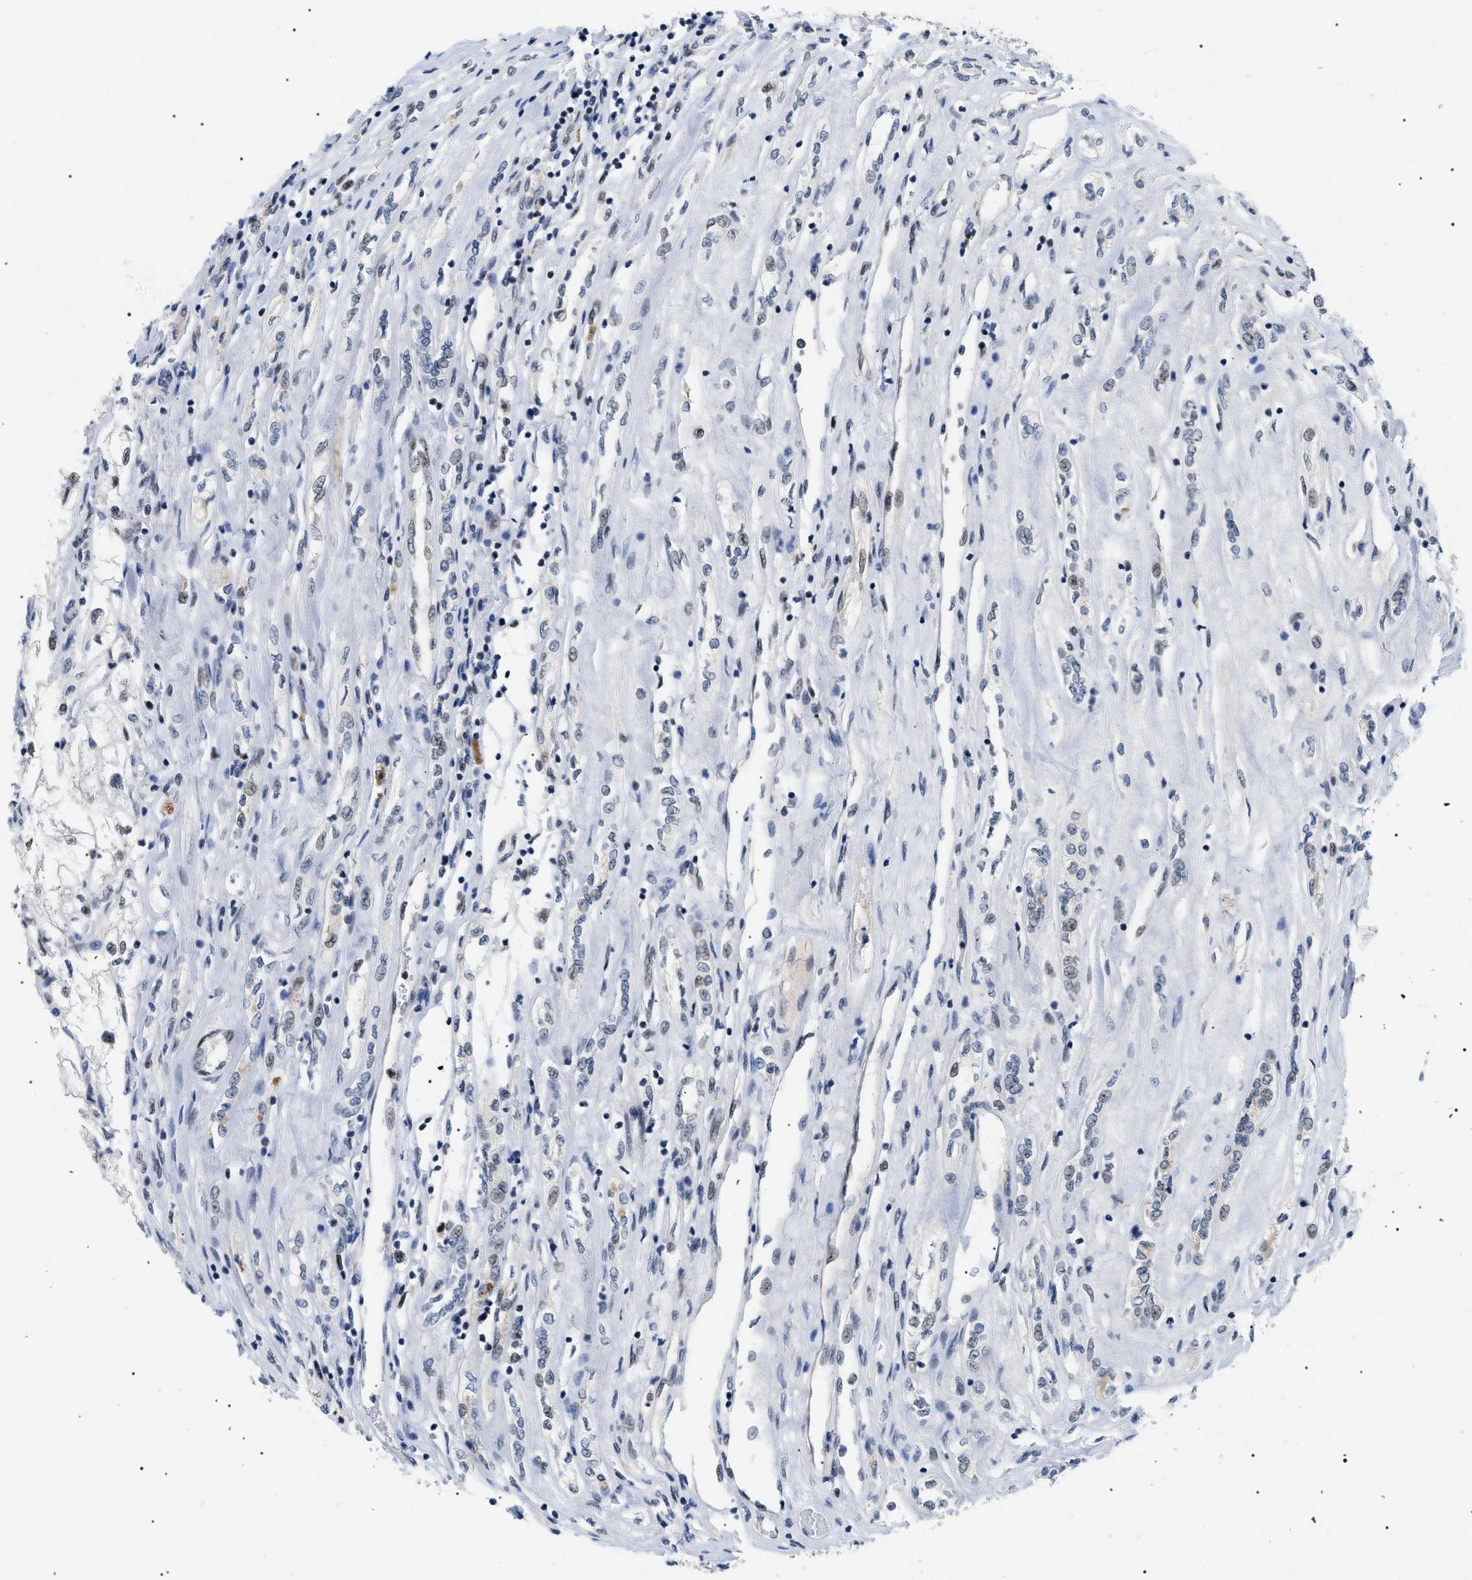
{"staining": {"intensity": "negative", "quantity": "none", "location": "none"}, "tissue": "renal cancer", "cell_type": "Tumor cells", "image_type": "cancer", "snomed": [{"axis": "morphology", "description": "Adenocarcinoma, NOS"}, {"axis": "topography", "description": "Kidney"}], "caption": "High magnification brightfield microscopy of renal adenocarcinoma stained with DAB (3,3'-diaminobenzidine) (brown) and counterstained with hematoxylin (blue): tumor cells show no significant staining.", "gene": "GARRE1", "patient": {"sex": "female", "age": 70}}